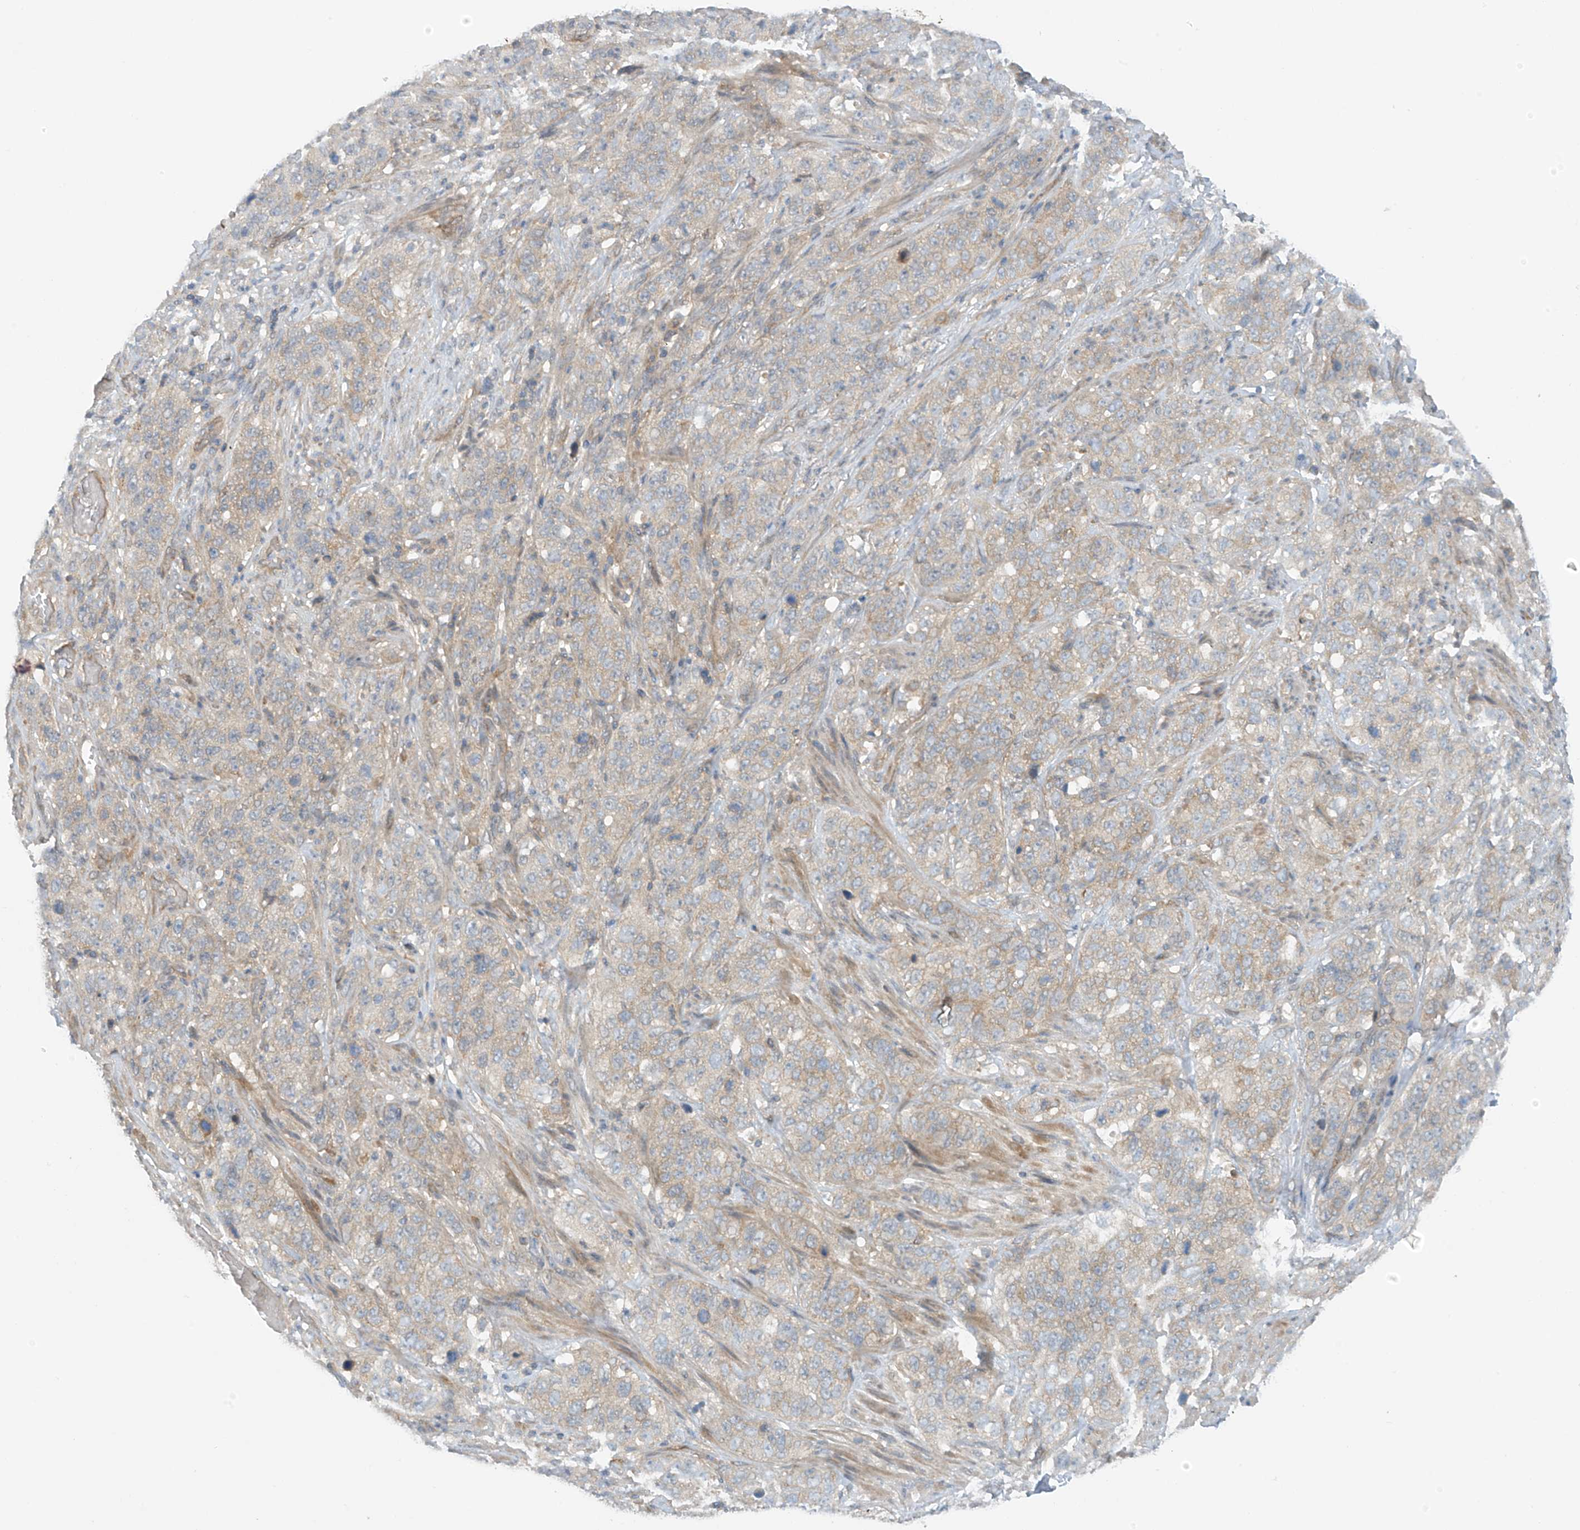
{"staining": {"intensity": "weak", "quantity": "<25%", "location": "cytoplasmic/membranous"}, "tissue": "stomach cancer", "cell_type": "Tumor cells", "image_type": "cancer", "snomed": [{"axis": "morphology", "description": "Adenocarcinoma, NOS"}, {"axis": "topography", "description": "Stomach"}], "caption": "Micrograph shows no protein expression in tumor cells of stomach cancer tissue.", "gene": "FSD1L", "patient": {"sex": "male", "age": 48}}